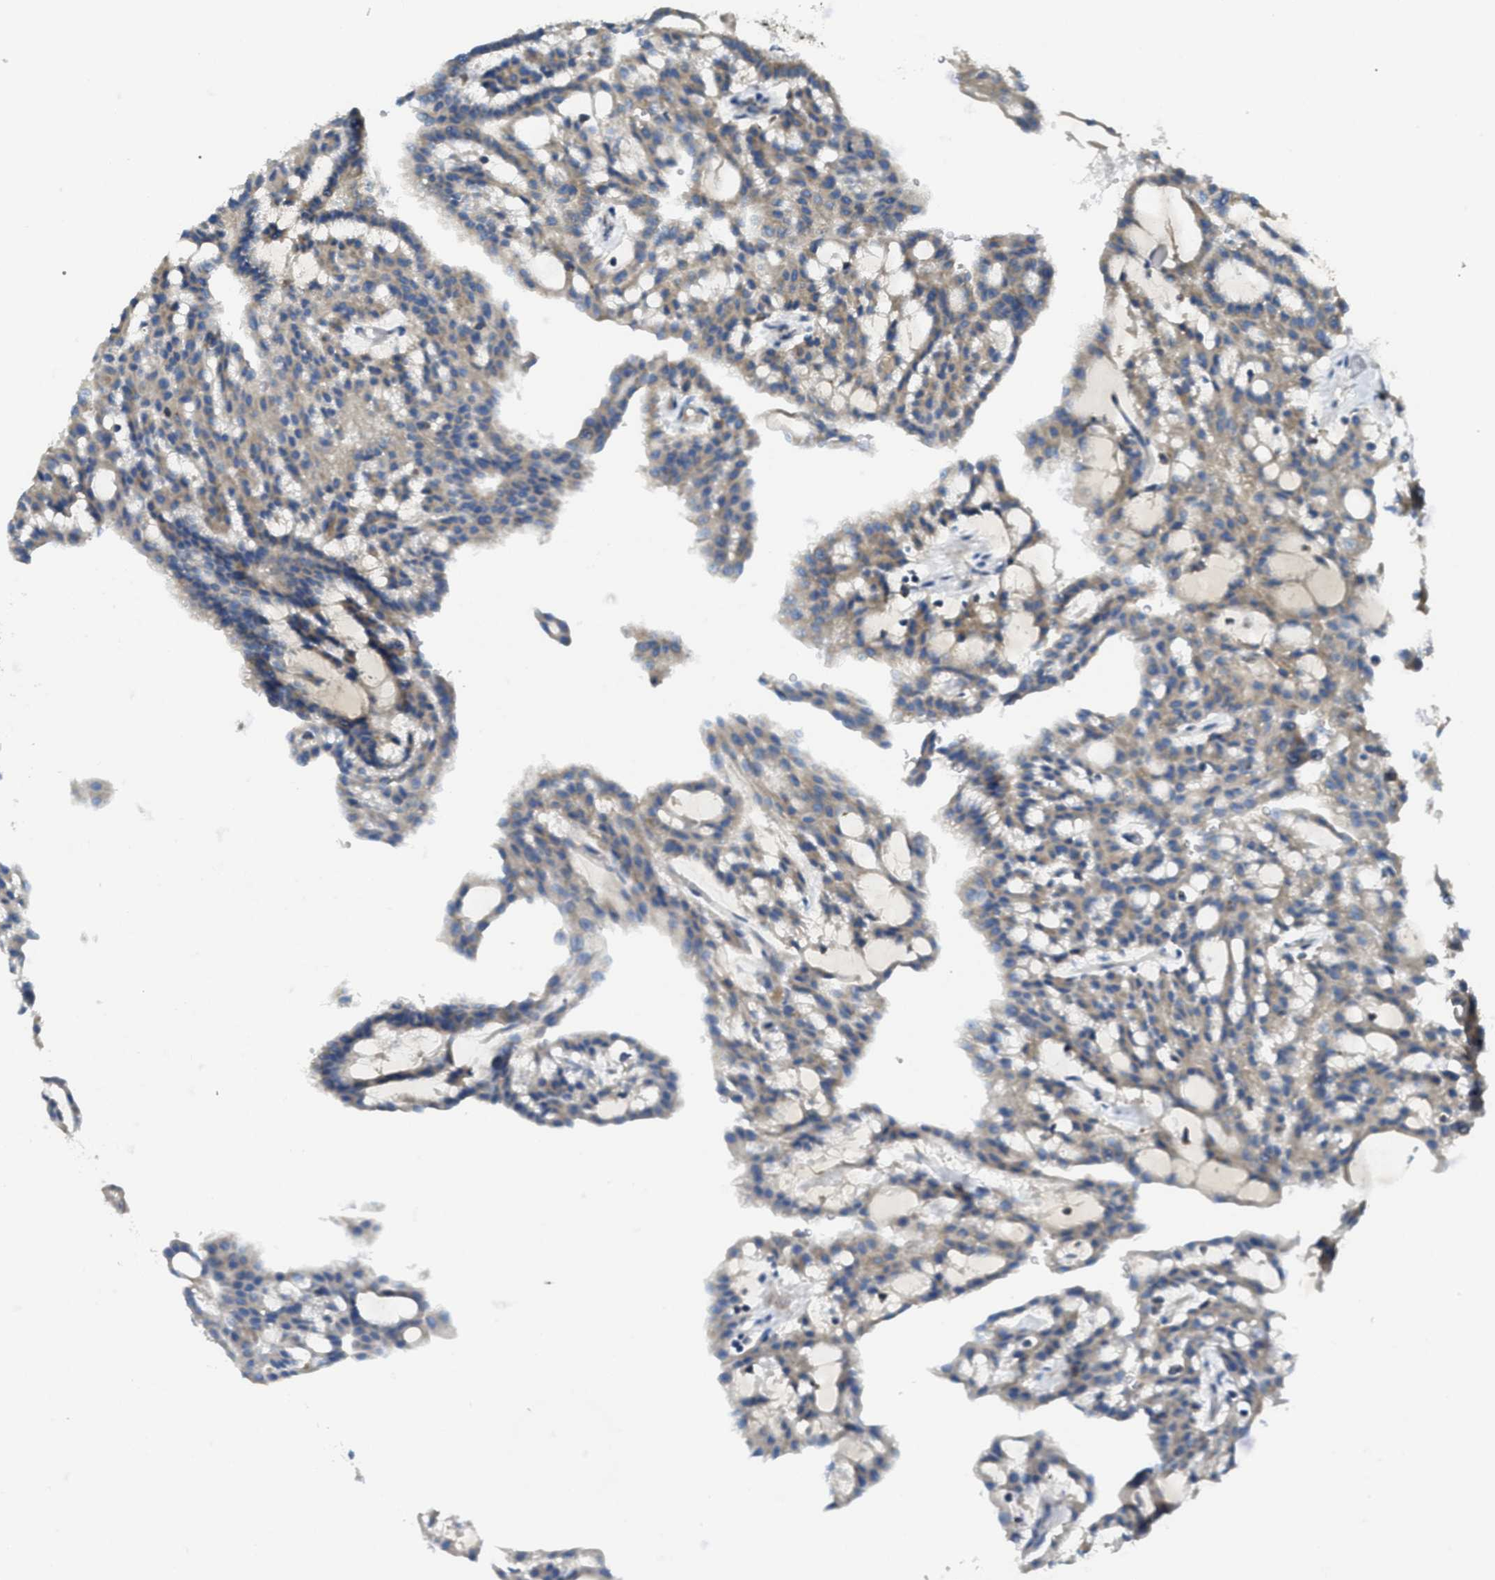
{"staining": {"intensity": "weak", "quantity": ">75%", "location": "cytoplasmic/membranous"}, "tissue": "renal cancer", "cell_type": "Tumor cells", "image_type": "cancer", "snomed": [{"axis": "morphology", "description": "Adenocarcinoma, NOS"}, {"axis": "topography", "description": "Kidney"}], "caption": "Immunohistochemistry (DAB) staining of adenocarcinoma (renal) demonstrates weak cytoplasmic/membranous protein expression in approximately >75% of tumor cells.", "gene": "SSR1", "patient": {"sex": "male", "age": 63}}